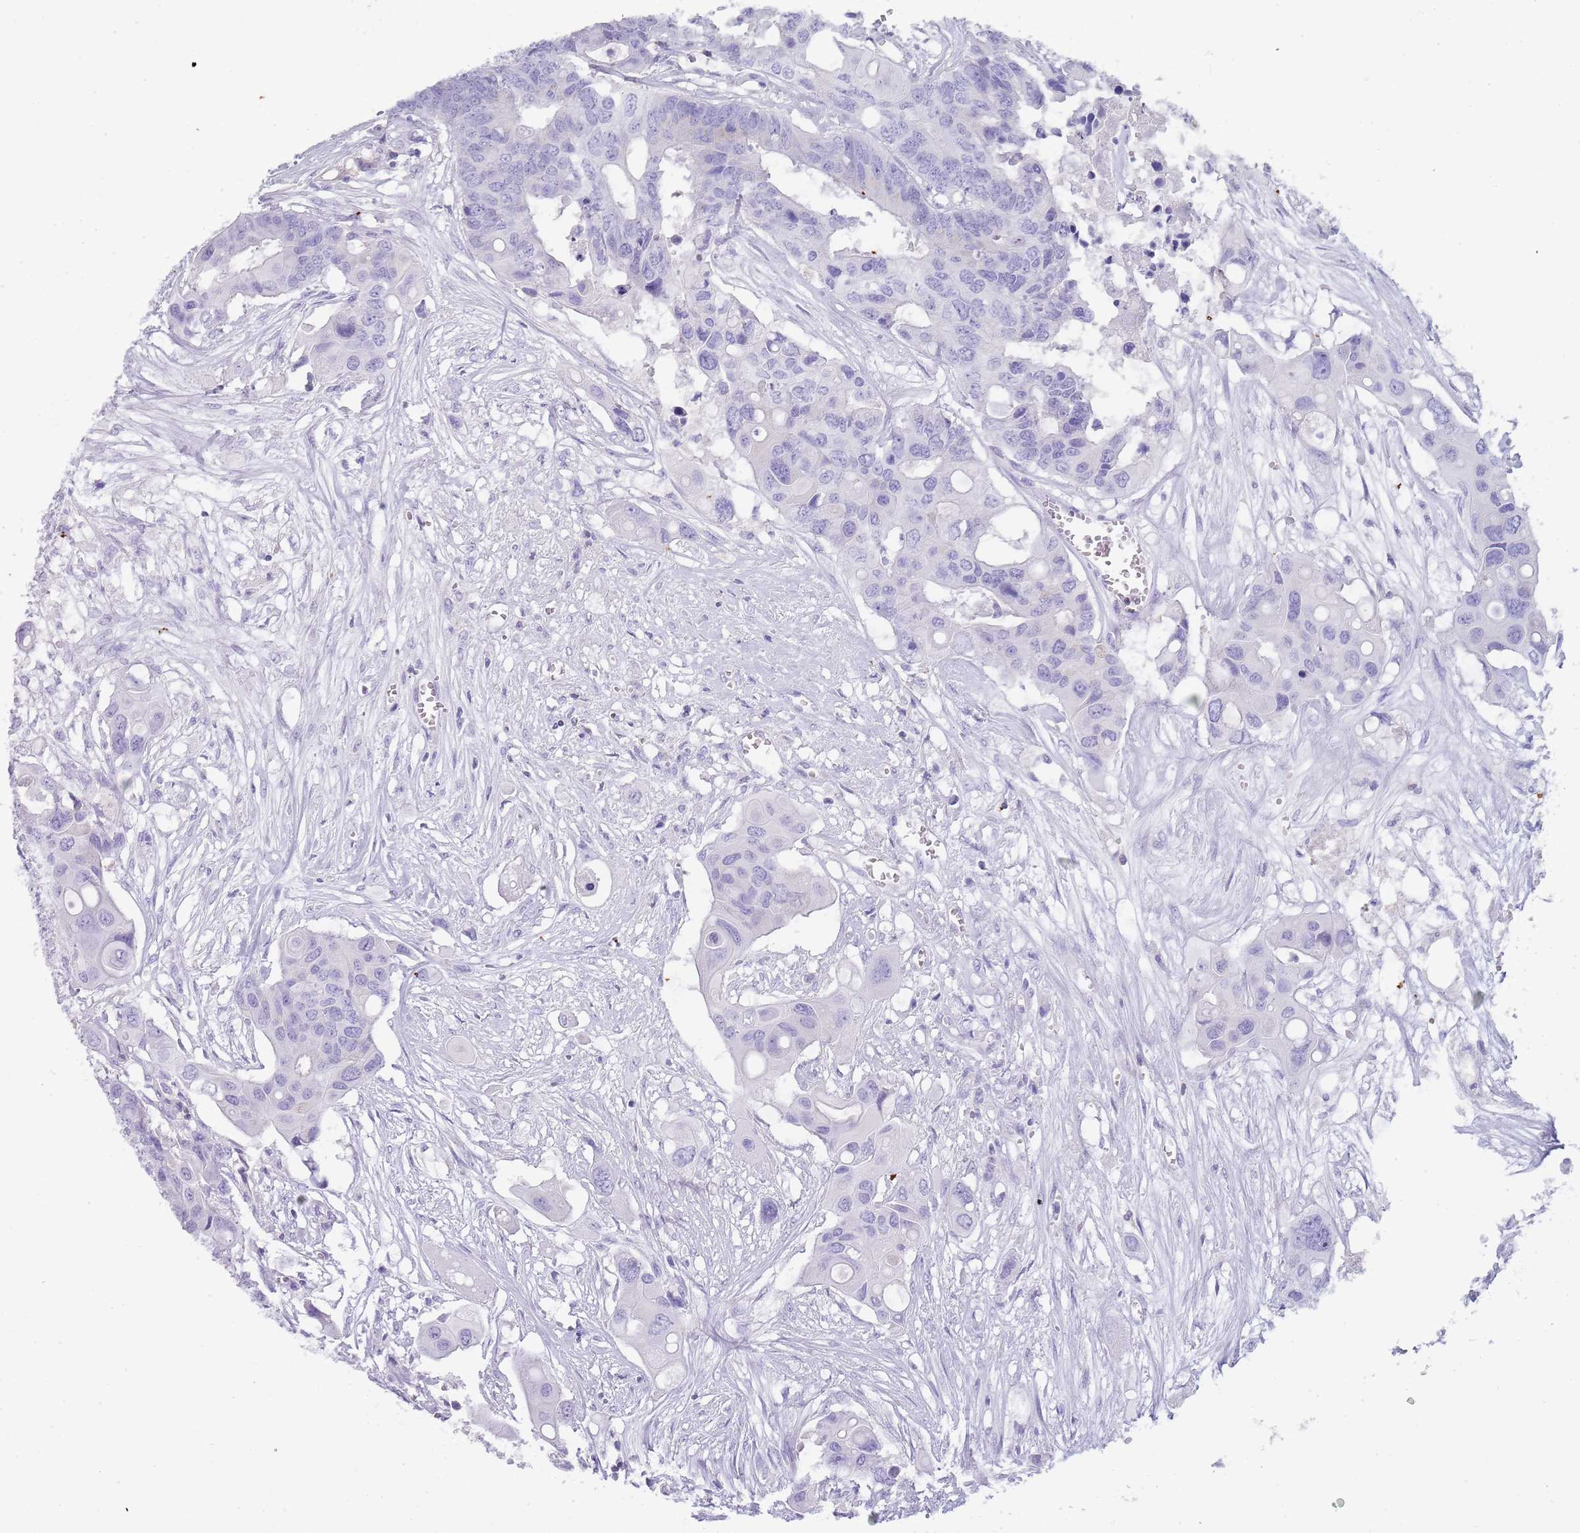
{"staining": {"intensity": "negative", "quantity": "none", "location": "none"}, "tissue": "colorectal cancer", "cell_type": "Tumor cells", "image_type": "cancer", "snomed": [{"axis": "morphology", "description": "Adenocarcinoma, NOS"}, {"axis": "topography", "description": "Colon"}], "caption": "Tumor cells are negative for protein expression in human colorectal cancer (adenocarcinoma).", "gene": "NBPF20", "patient": {"sex": "male", "age": 77}}